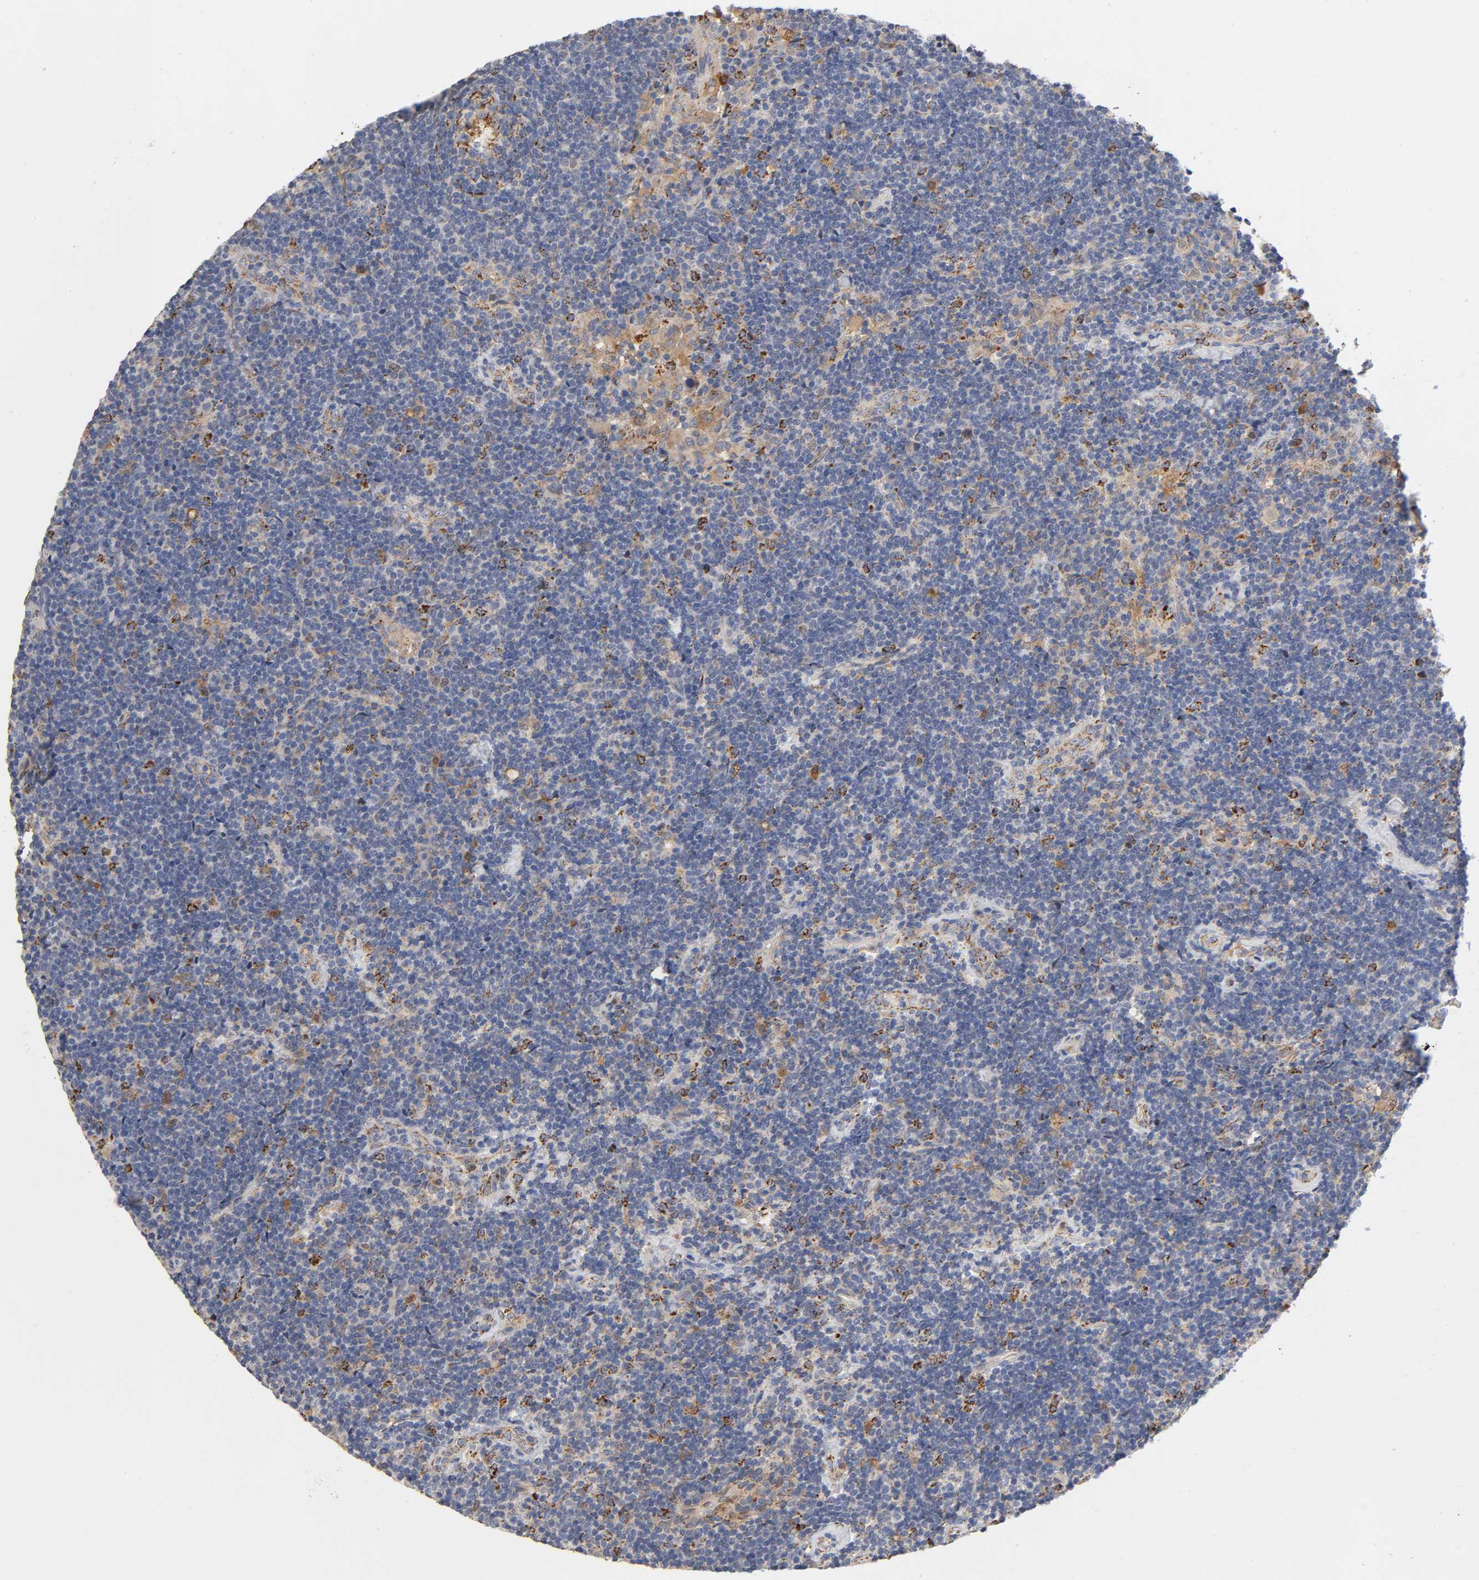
{"staining": {"intensity": "moderate", "quantity": "<25%", "location": "cytoplasmic/membranous"}, "tissue": "lymphoma", "cell_type": "Tumor cells", "image_type": "cancer", "snomed": [{"axis": "morphology", "description": "Malignant lymphoma, non-Hodgkin's type, Low grade"}, {"axis": "topography", "description": "Lymph node"}], "caption": "Immunohistochemical staining of malignant lymphoma, non-Hodgkin's type (low-grade) exhibits low levels of moderate cytoplasmic/membranous expression in about <25% of tumor cells.", "gene": "ISG15", "patient": {"sex": "male", "age": 70}}